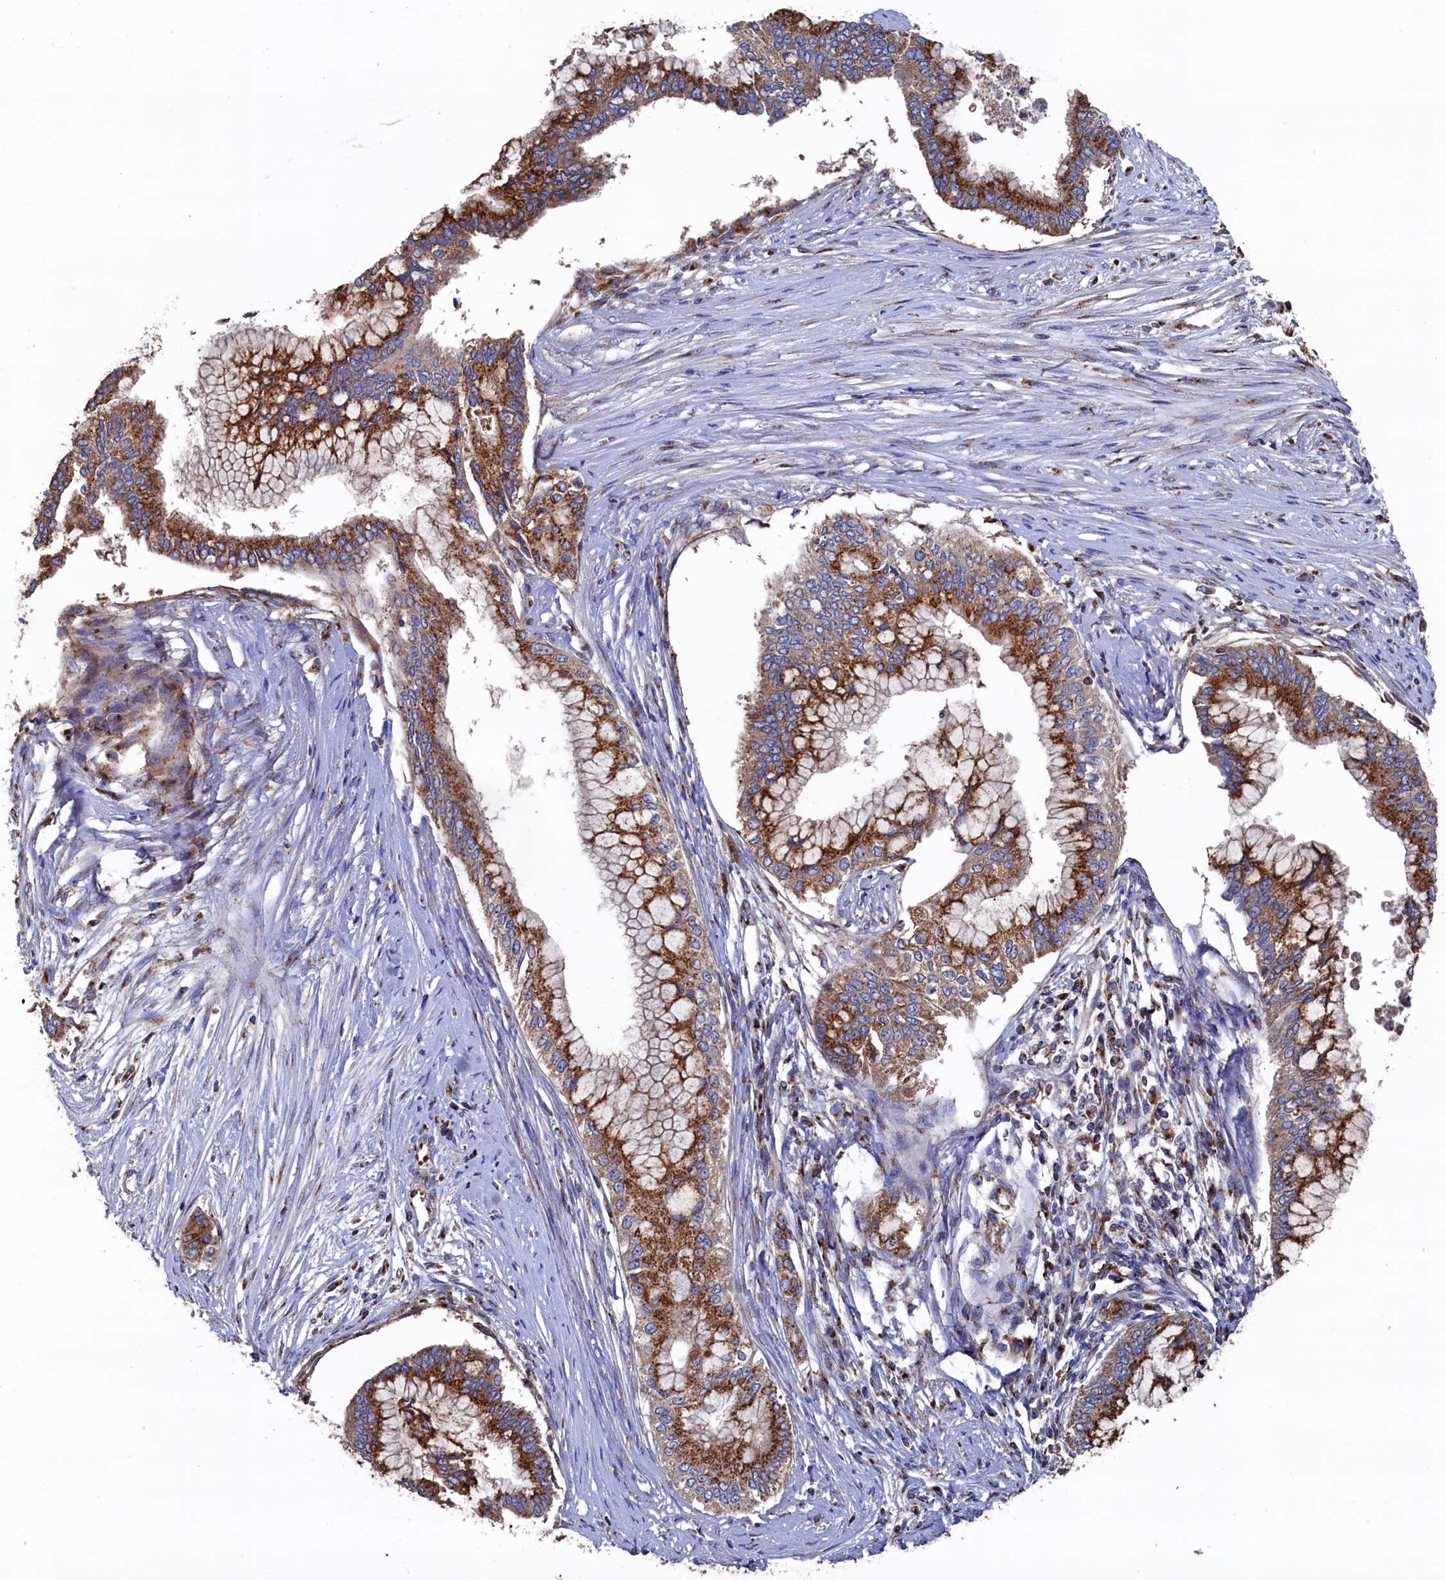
{"staining": {"intensity": "strong", "quantity": ">75%", "location": "cytoplasmic/membranous"}, "tissue": "pancreatic cancer", "cell_type": "Tumor cells", "image_type": "cancer", "snomed": [{"axis": "morphology", "description": "Adenocarcinoma, NOS"}, {"axis": "topography", "description": "Pancreas"}], "caption": "DAB immunohistochemical staining of human pancreatic cancer (adenocarcinoma) shows strong cytoplasmic/membranous protein expression in approximately >75% of tumor cells.", "gene": "PRRC1", "patient": {"sex": "male", "age": 46}}